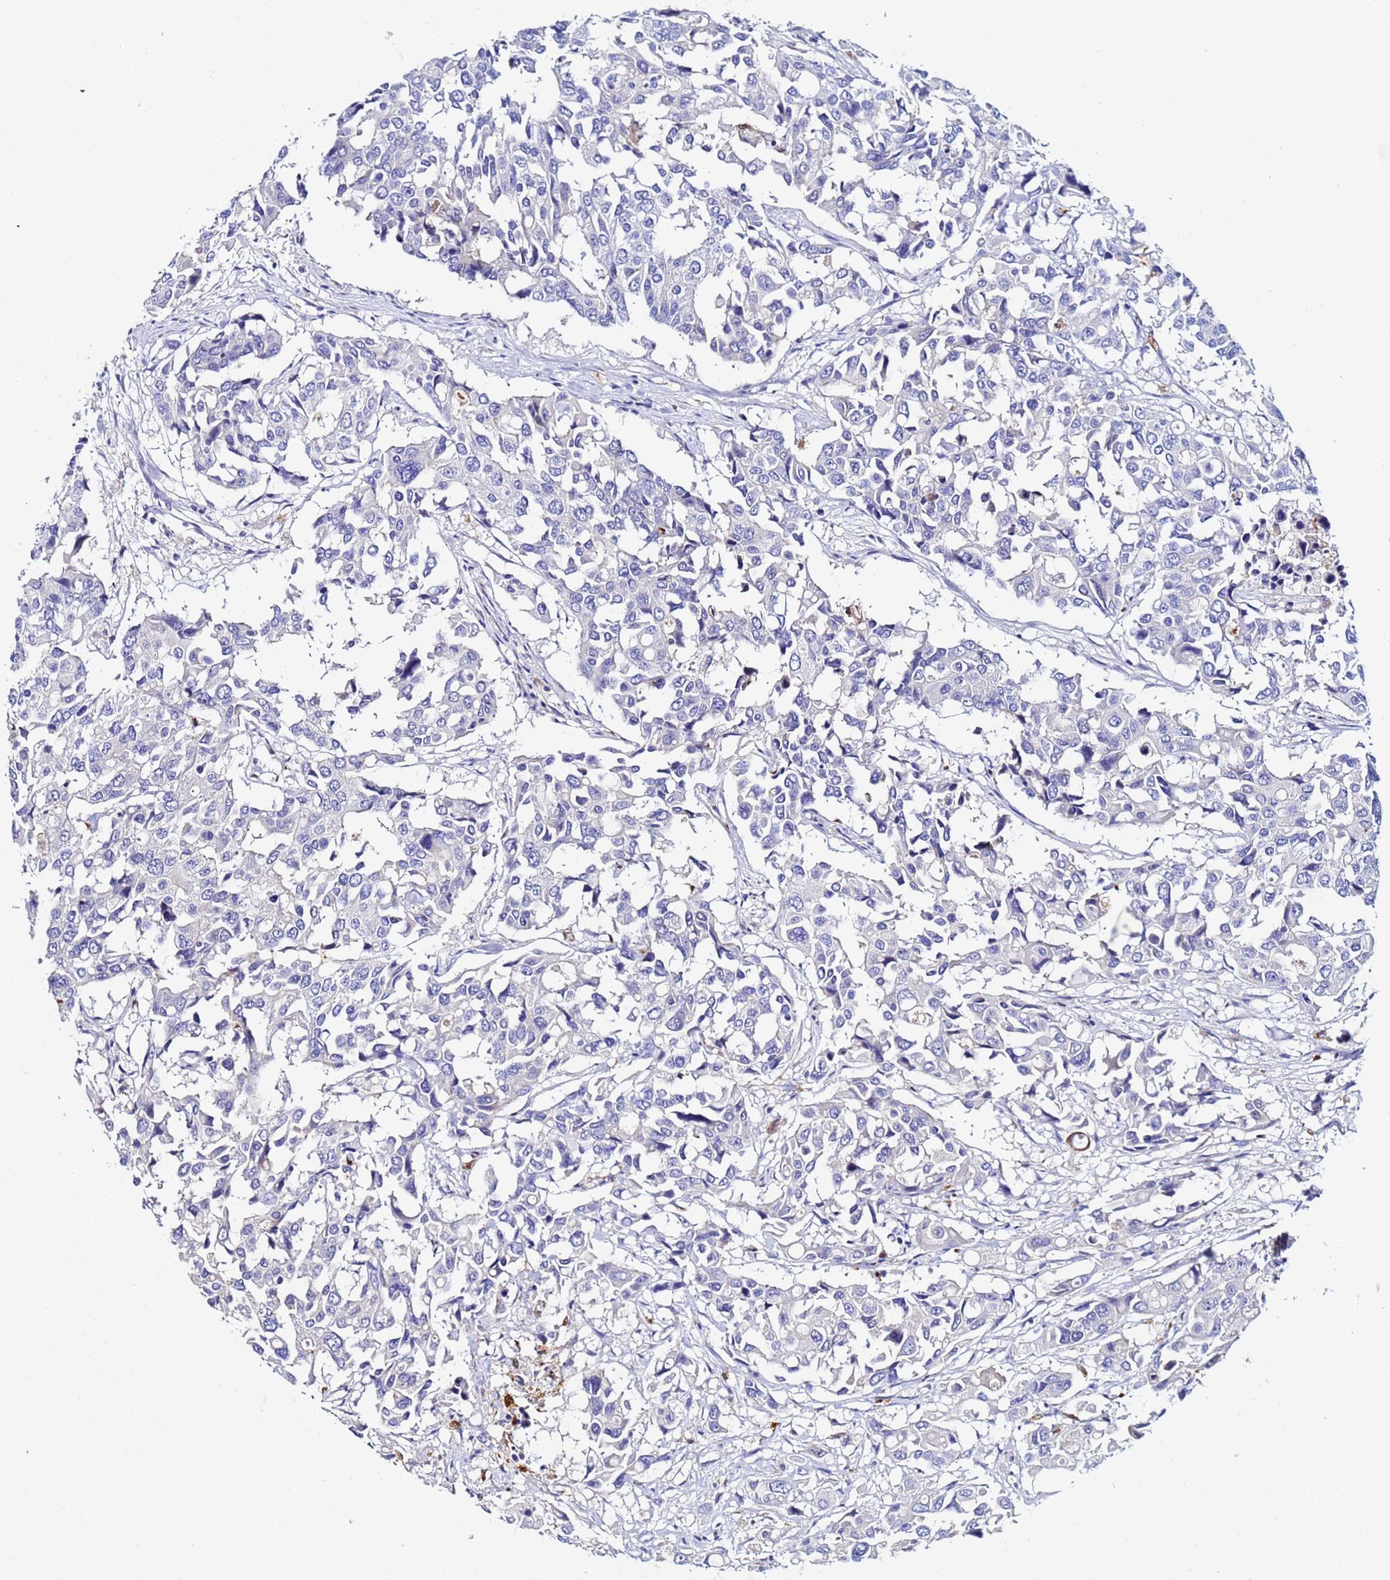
{"staining": {"intensity": "negative", "quantity": "none", "location": "none"}, "tissue": "colorectal cancer", "cell_type": "Tumor cells", "image_type": "cancer", "snomed": [{"axis": "morphology", "description": "Adenocarcinoma, NOS"}, {"axis": "topography", "description": "Colon"}], "caption": "Immunohistochemistry photomicrograph of neoplastic tissue: colorectal cancer stained with DAB shows no significant protein staining in tumor cells. (Brightfield microscopy of DAB IHC at high magnification).", "gene": "TUBAL3", "patient": {"sex": "male", "age": 77}}